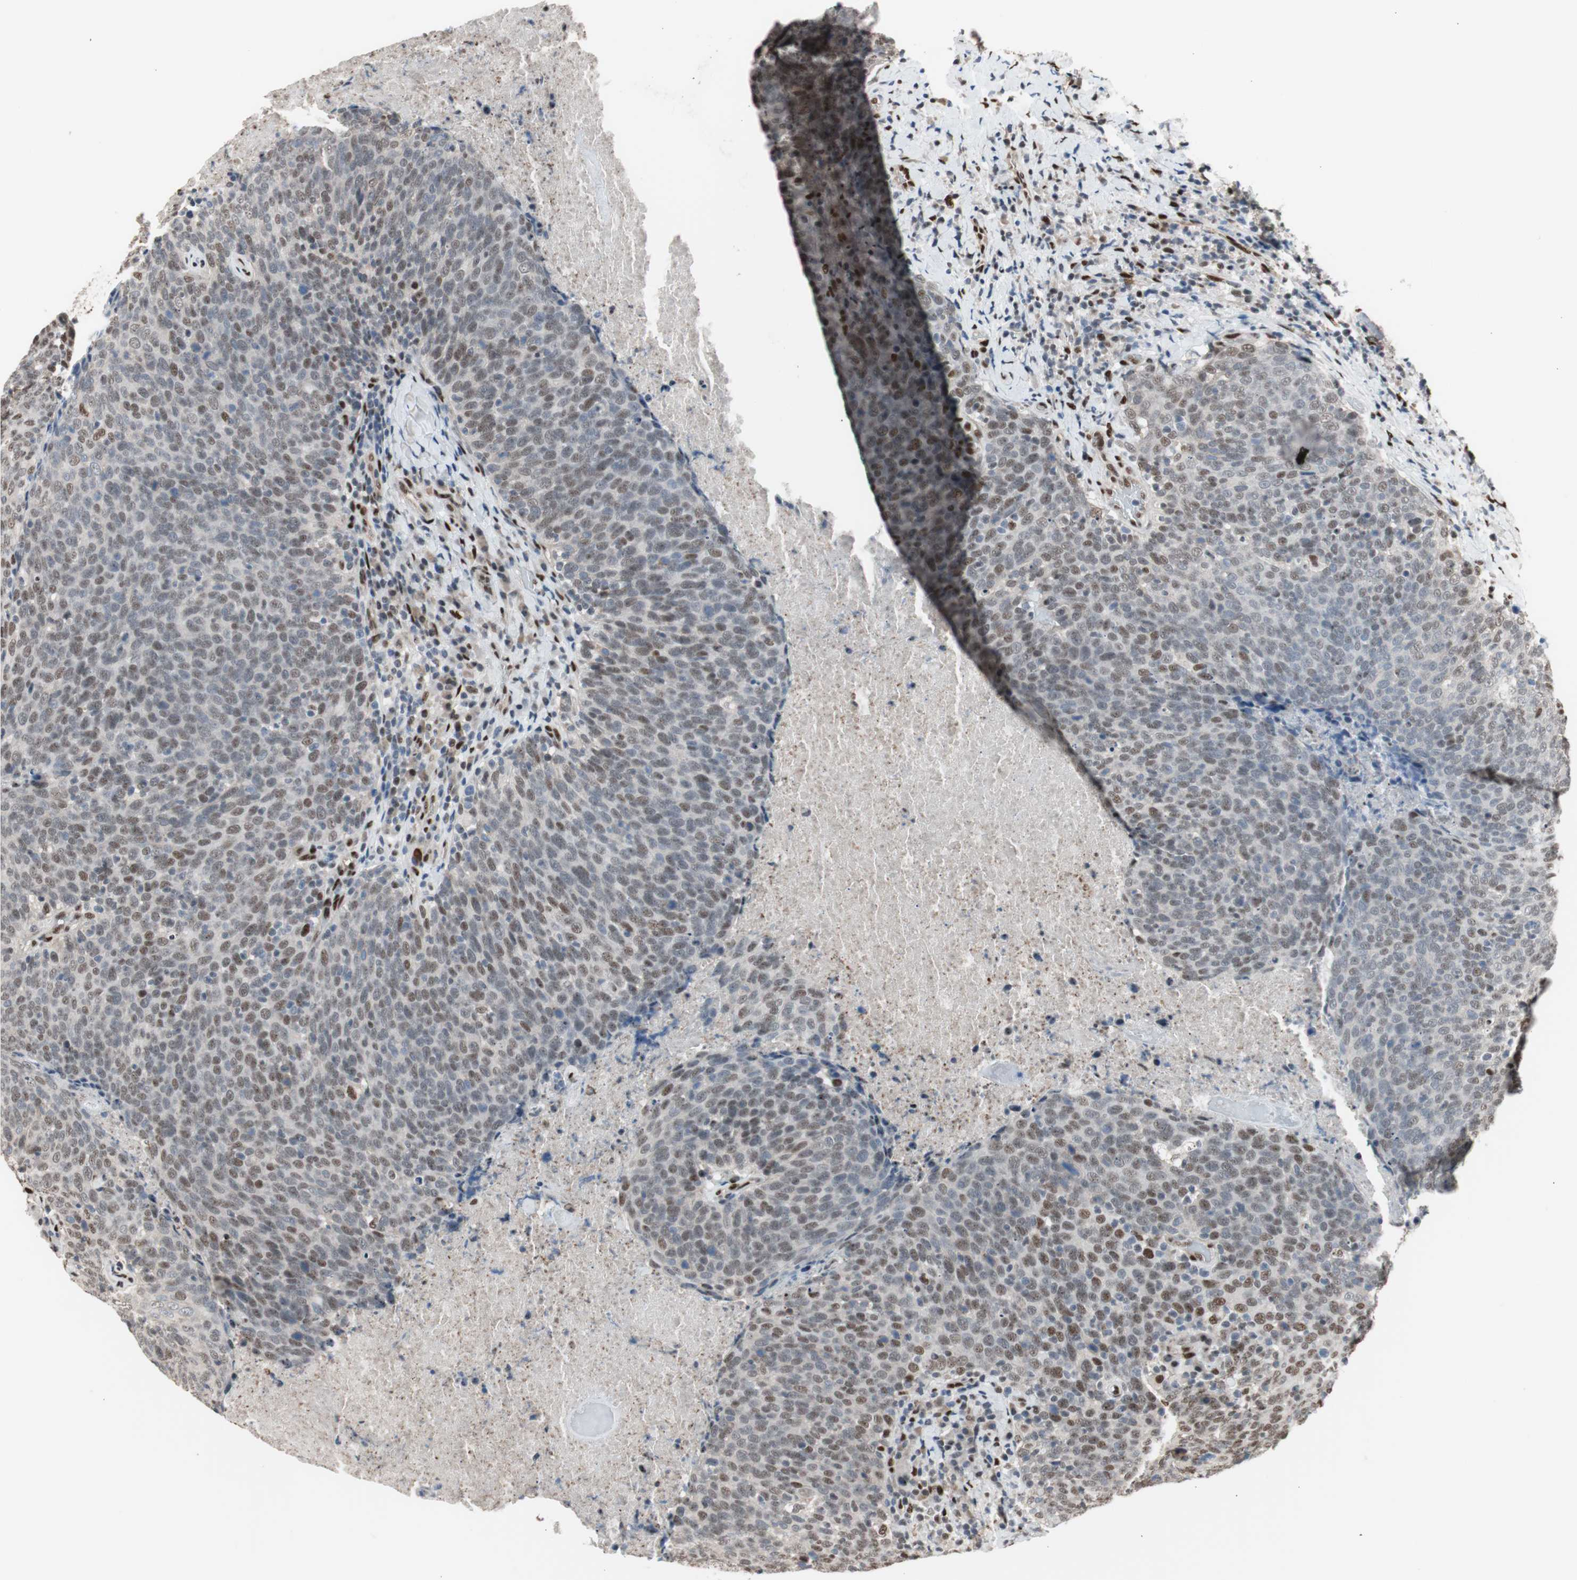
{"staining": {"intensity": "weak", "quantity": "25%-75%", "location": "nuclear"}, "tissue": "head and neck cancer", "cell_type": "Tumor cells", "image_type": "cancer", "snomed": [{"axis": "morphology", "description": "Squamous cell carcinoma, NOS"}, {"axis": "morphology", "description": "Squamous cell carcinoma, metastatic, NOS"}, {"axis": "topography", "description": "Lymph node"}, {"axis": "topography", "description": "Head-Neck"}], "caption": "Immunohistochemistry (IHC) photomicrograph of neoplastic tissue: head and neck cancer stained using IHC reveals low levels of weak protein expression localized specifically in the nuclear of tumor cells, appearing as a nuclear brown color.", "gene": "PML", "patient": {"sex": "male", "age": 62}}